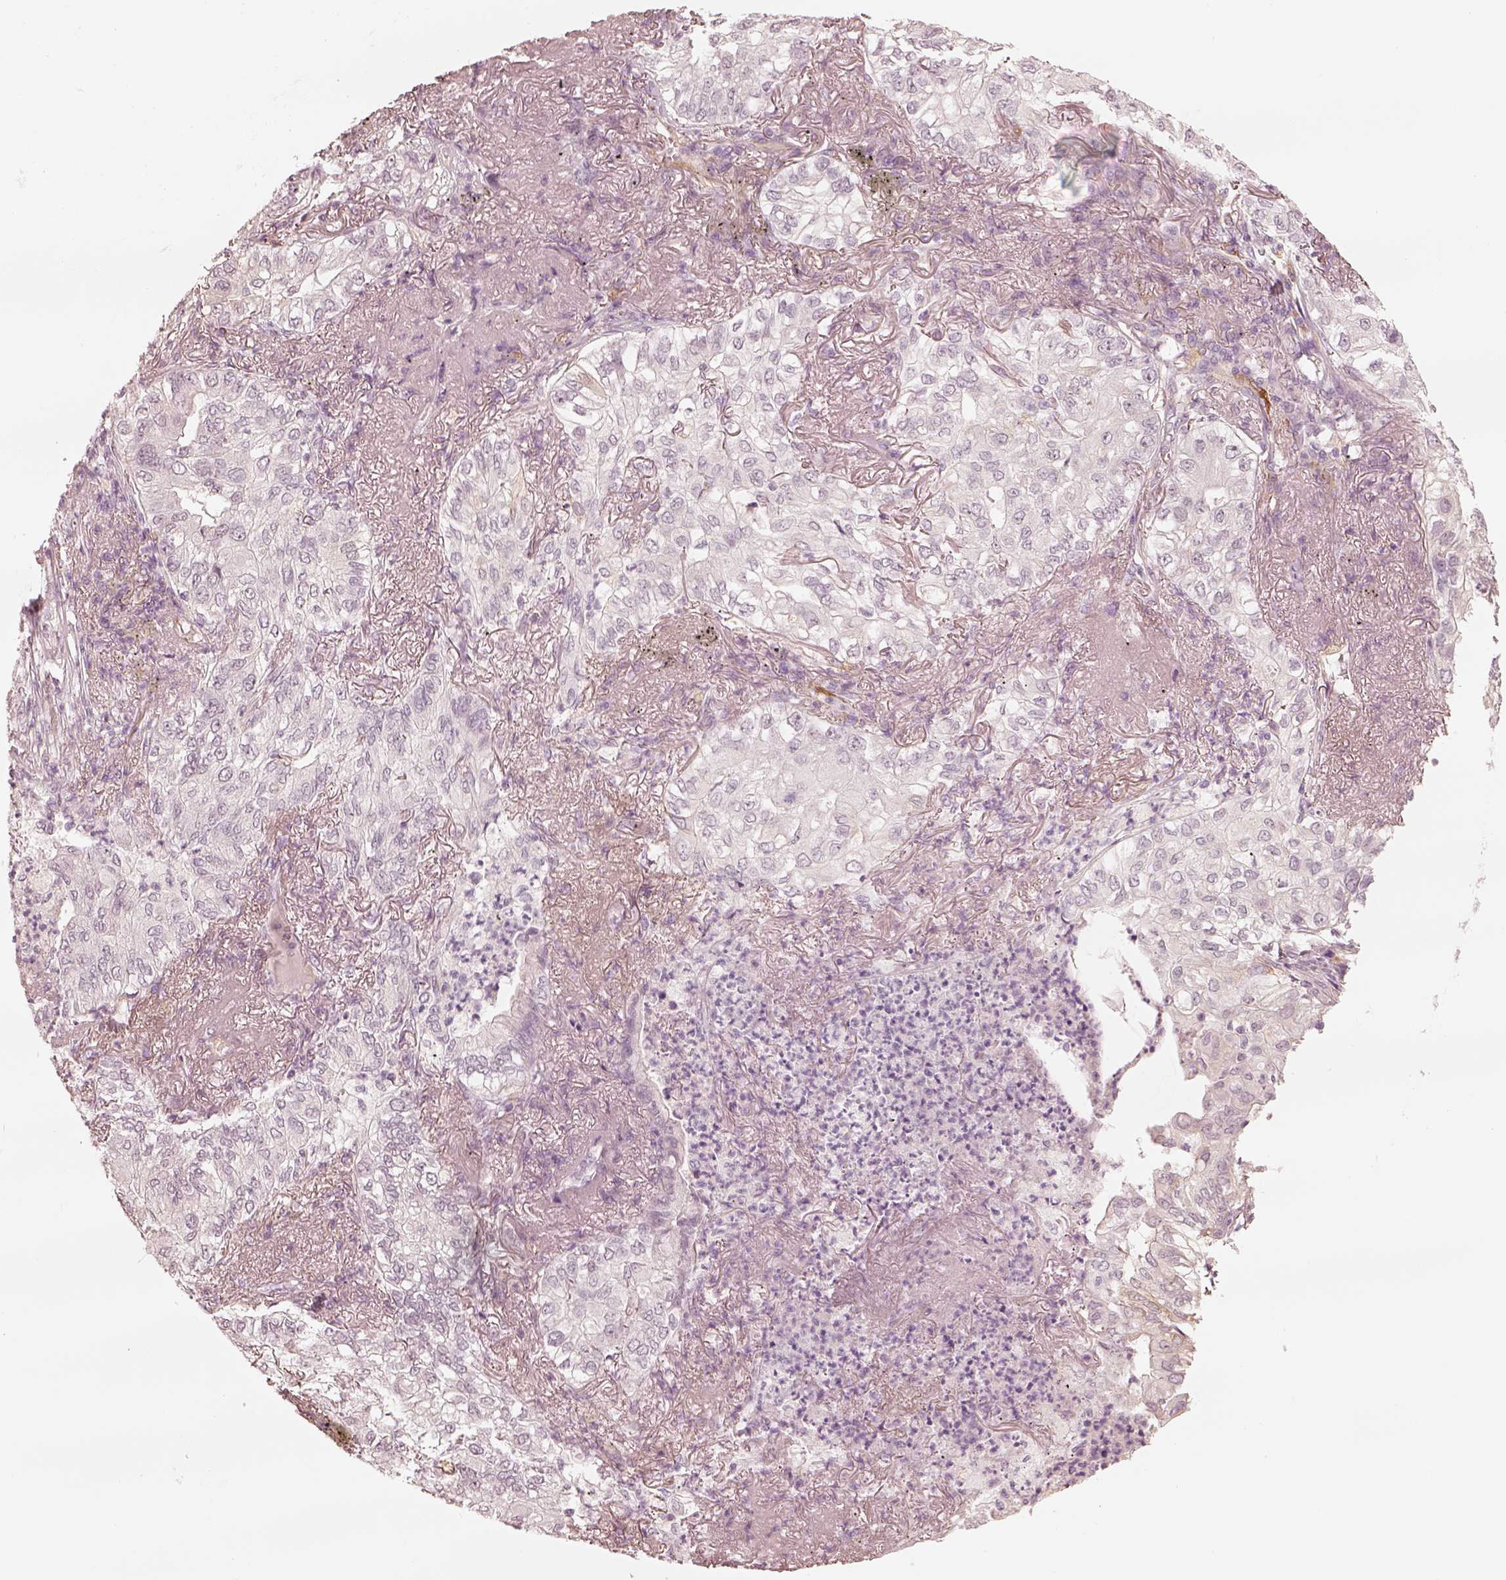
{"staining": {"intensity": "negative", "quantity": "none", "location": "none"}, "tissue": "lung cancer", "cell_type": "Tumor cells", "image_type": "cancer", "snomed": [{"axis": "morphology", "description": "Adenocarcinoma, NOS"}, {"axis": "topography", "description": "Lung"}], "caption": "Immunohistochemistry (IHC) histopathology image of human lung adenocarcinoma stained for a protein (brown), which demonstrates no staining in tumor cells.", "gene": "DNAAF9", "patient": {"sex": "female", "age": 73}}